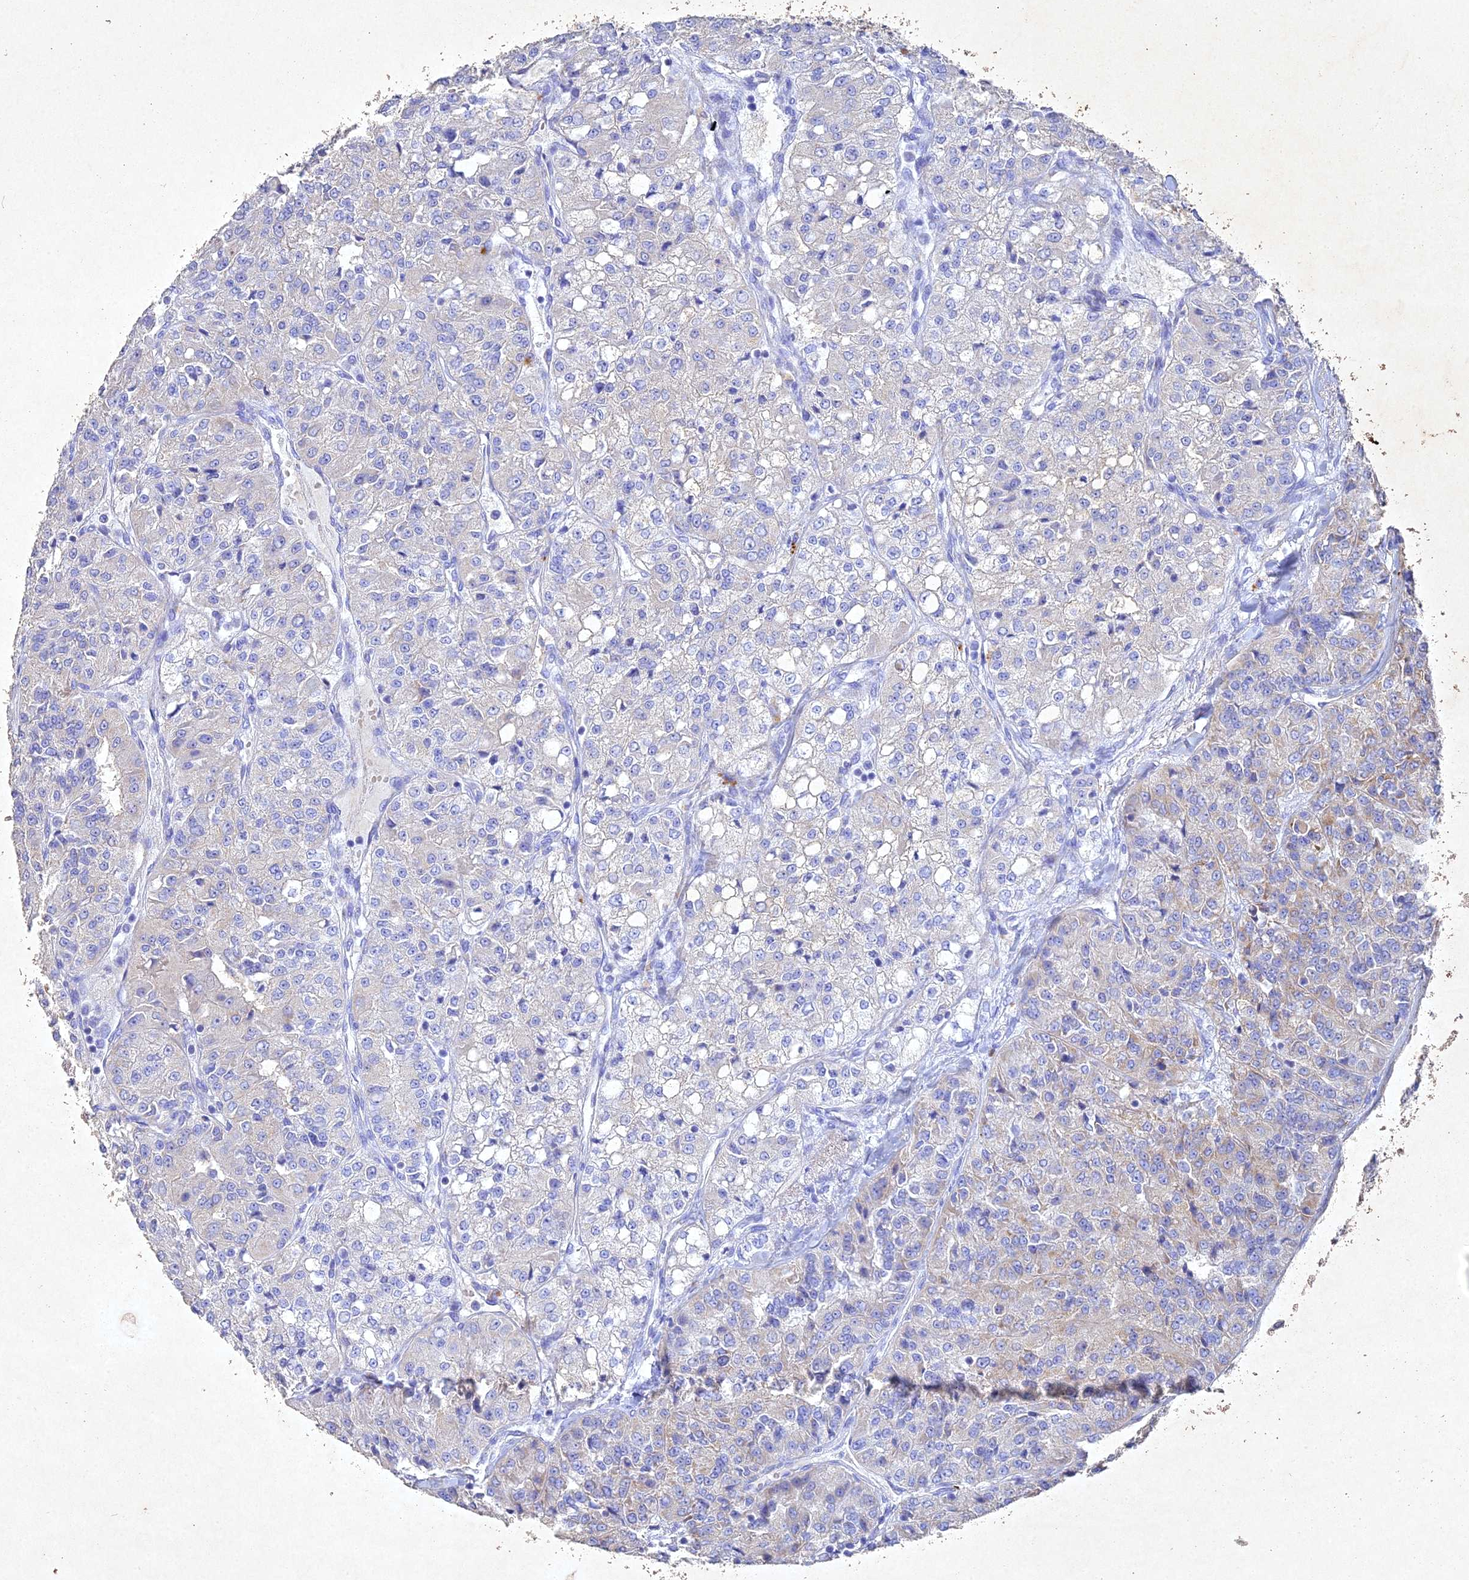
{"staining": {"intensity": "negative", "quantity": "none", "location": "none"}, "tissue": "renal cancer", "cell_type": "Tumor cells", "image_type": "cancer", "snomed": [{"axis": "morphology", "description": "Adenocarcinoma, NOS"}, {"axis": "topography", "description": "Kidney"}], "caption": "High magnification brightfield microscopy of renal cancer (adenocarcinoma) stained with DAB (3,3'-diaminobenzidine) (brown) and counterstained with hematoxylin (blue): tumor cells show no significant positivity.", "gene": "NDUFV1", "patient": {"sex": "female", "age": 63}}